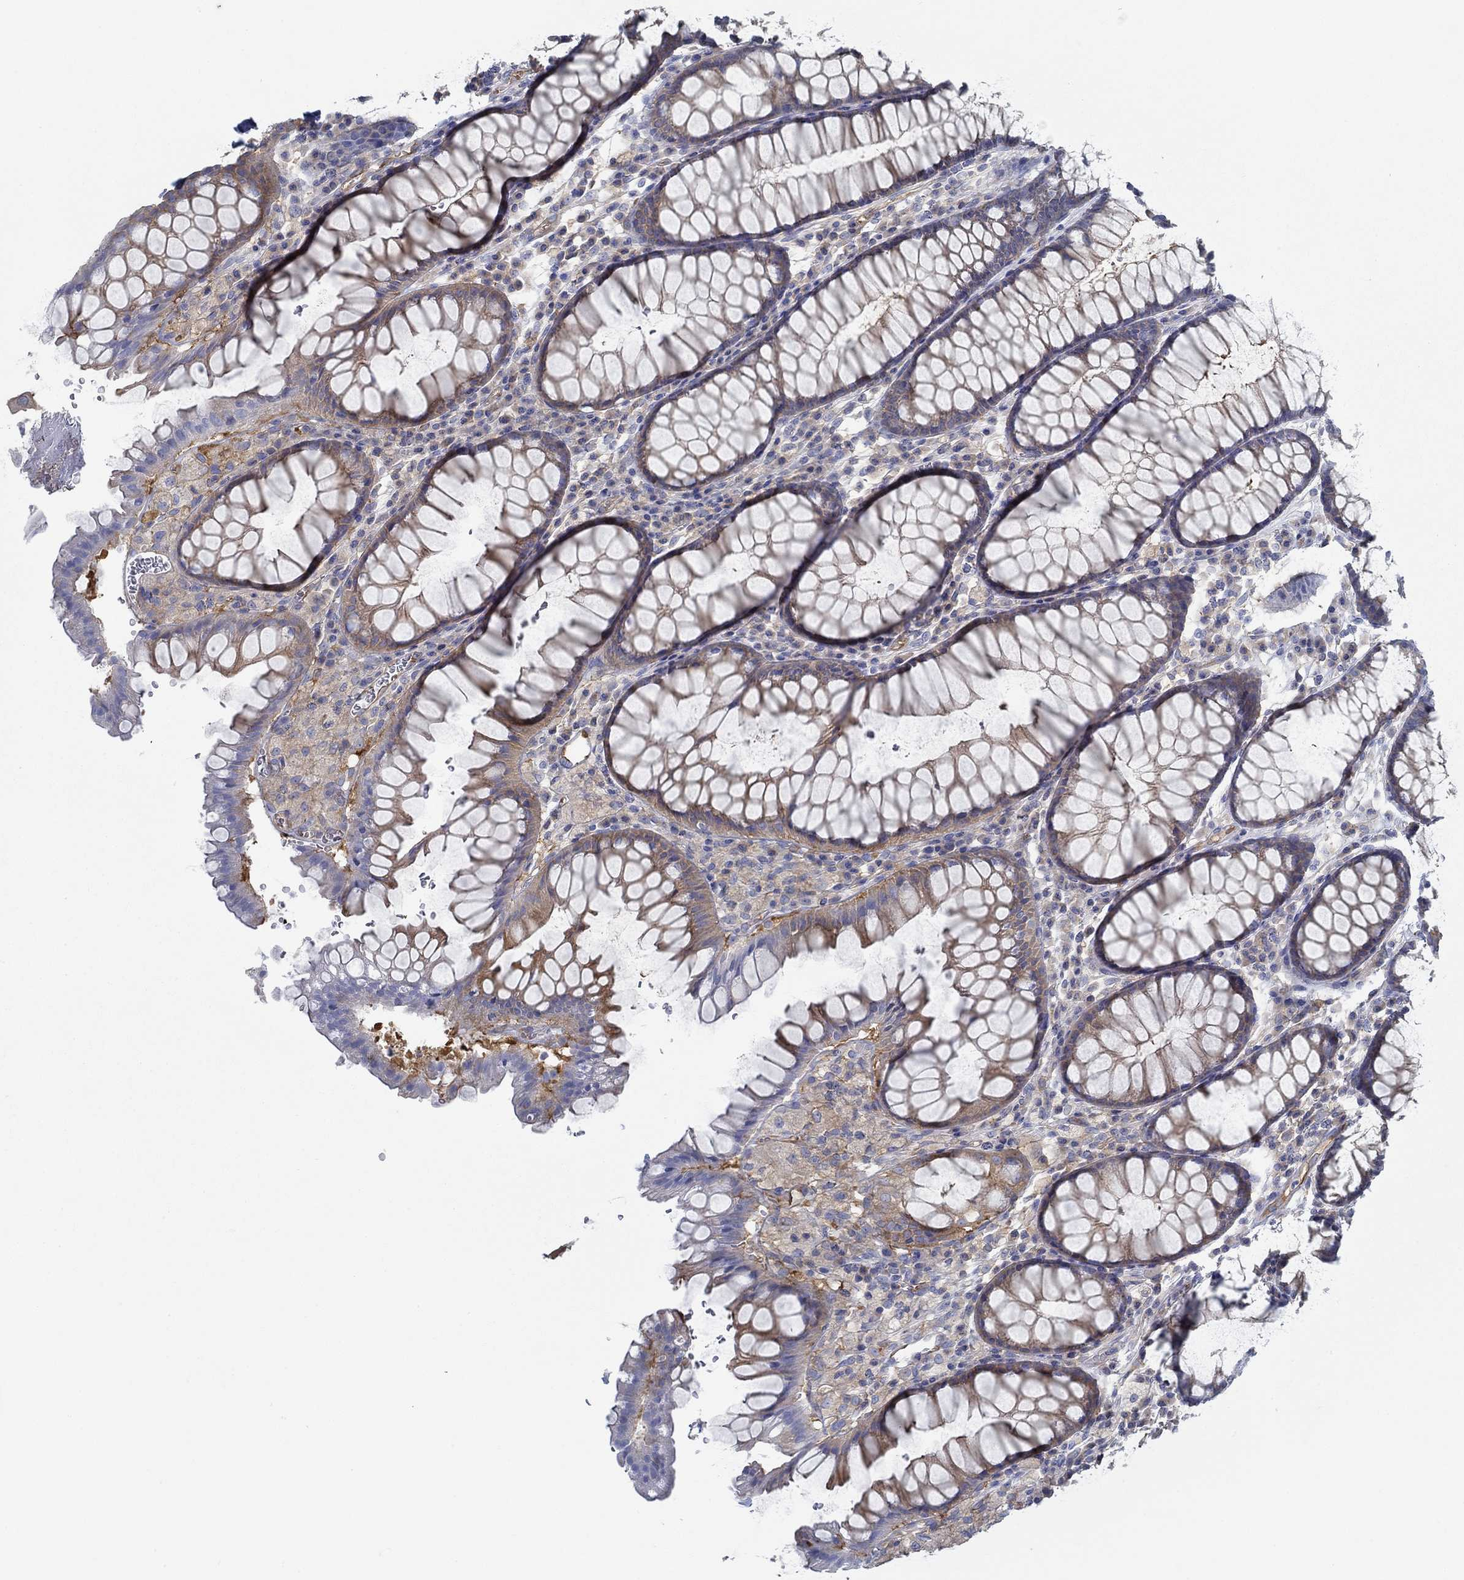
{"staining": {"intensity": "moderate", "quantity": "25%-75%", "location": "cytoplasmic/membranous"}, "tissue": "rectum", "cell_type": "Glandular cells", "image_type": "normal", "snomed": [{"axis": "morphology", "description": "Normal tissue, NOS"}, {"axis": "topography", "description": "Rectum"}], "caption": "Moderate cytoplasmic/membranous staining for a protein is appreciated in approximately 25%-75% of glandular cells of normal rectum using immunohistochemistry.", "gene": "SPAG9", "patient": {"sex": "female", "age": 68}}